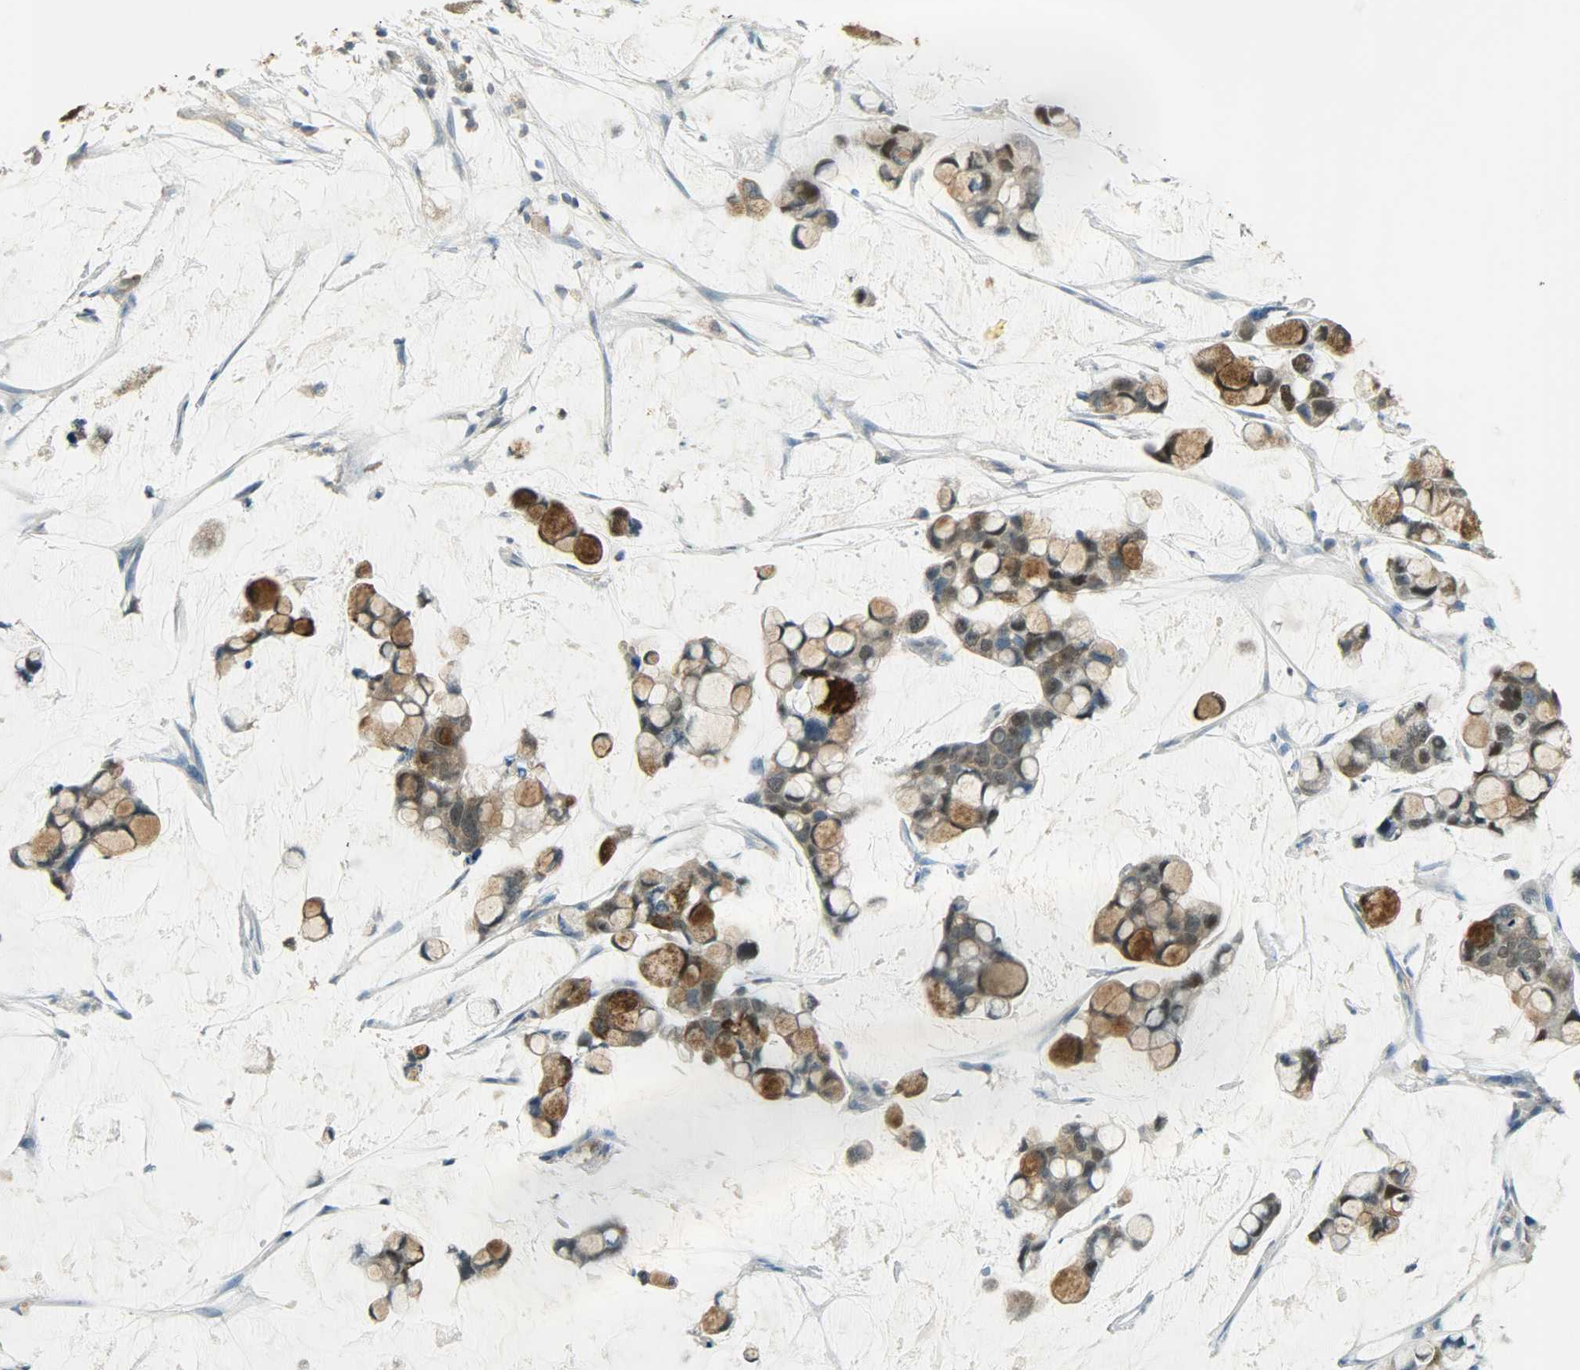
{"staining": {"intensity": "strong", "quantity": ">75%", "location": "cytoplasmic/membranous"}, "tissue": "stomach cancer", "cell_type": "Tumor cells", "image_type": "cancer", "snomed": [{"axis": "morphology", "description": "Adenocarcinoma, NOS"}, {"axis": "topography", "description": "Stomach, lower"}], "caption": "Tumor cells display strong cytoplasmic/membranous staining in about >75% of cells in stomach cancer.", "gene": "PRMT5", "patient": {"sex": "male", "age": 84}}